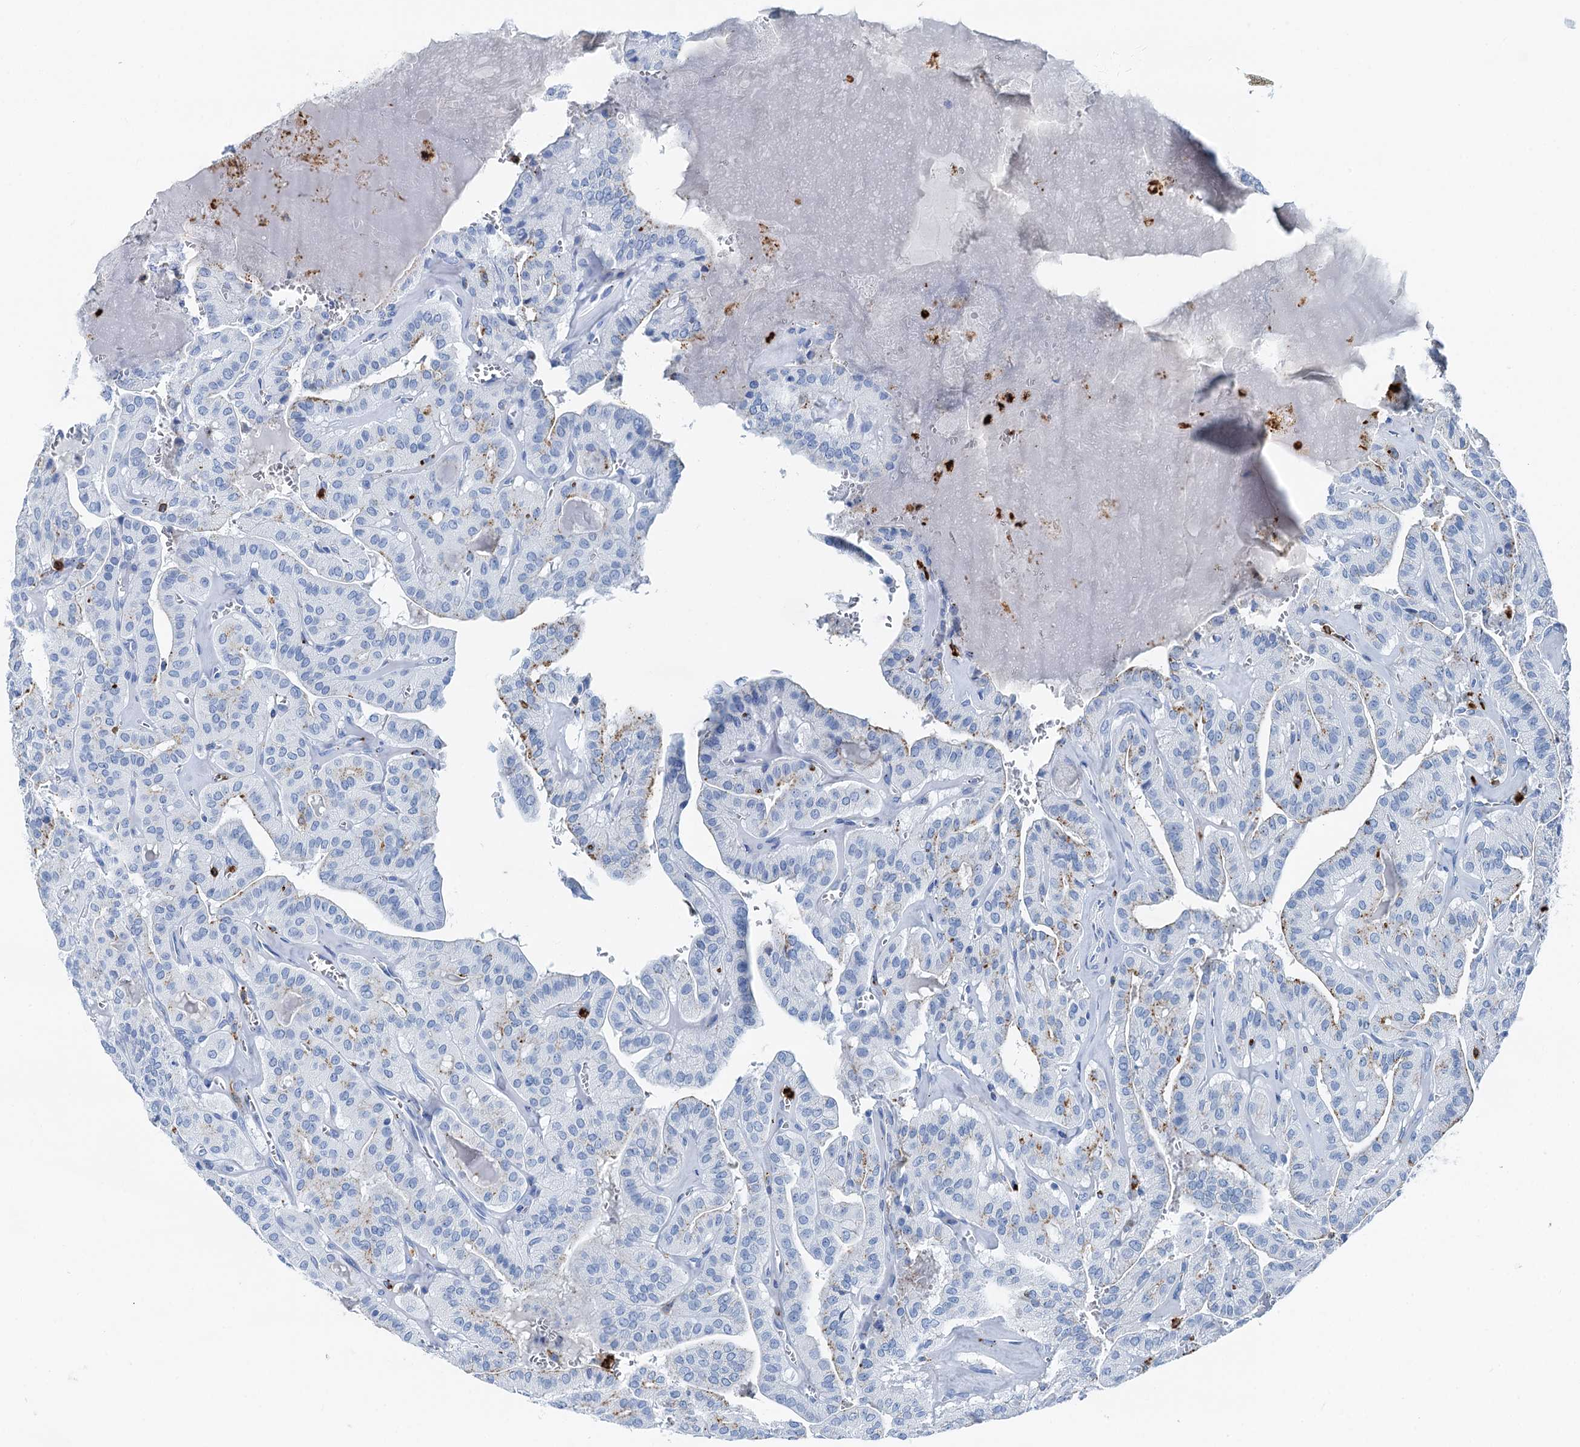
{"staining": {"intensity": "negative", "quantity": "none", "location": "none"}, "tissue": "thyroid cancer", "cell_type": "Tumor cells", "image_type": "cancer", "snomed": [{"axis": "morphology", "description": "Papillary adenocarcinoma, NOS"}, {"axis": "topography", "description": "Thyroid gland"}], "caption": "The micrograph reveals no significant staining in tumor cells of thyroid cancer (papillary adenocarcinoma).", "gene": "PLAC8", "patient": {"sex": "male", "age": 52}}